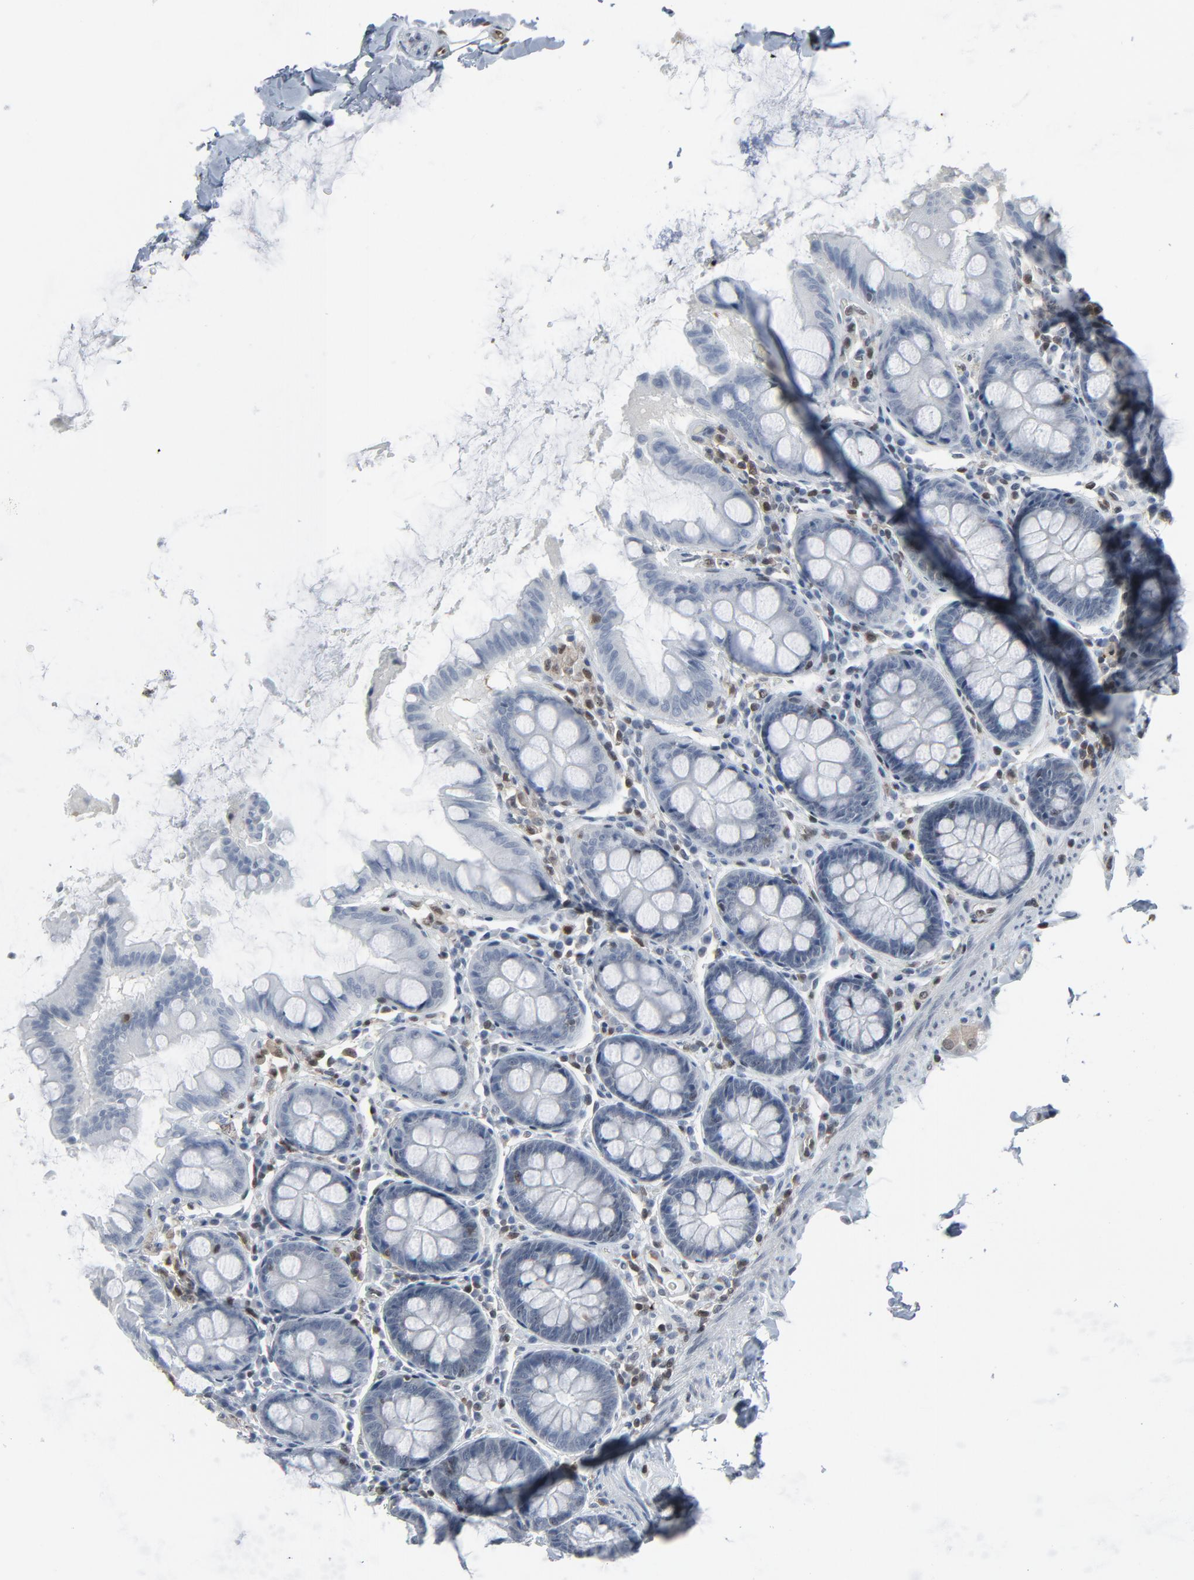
{"staining": {"intensity": "negative", "quantity": "none", "location": "none"}, "tissue": "colon", "cell_type": "Endothelial cells", "image_type": "normal", "snomed": [{"axis": "morphology", "description": "Normal tissue, NOS"}, {"axis": "topography", "description": "Colon"}], "caption": "DAB immunohistochemical staining of unremarkable human colon reveals no significant positivity in endothelial cells. (Immunohistochemistry, brightfield microscopy, high magnification).", "gene": "STAT5A", "patient": {"sex": "female", "age": 61}}